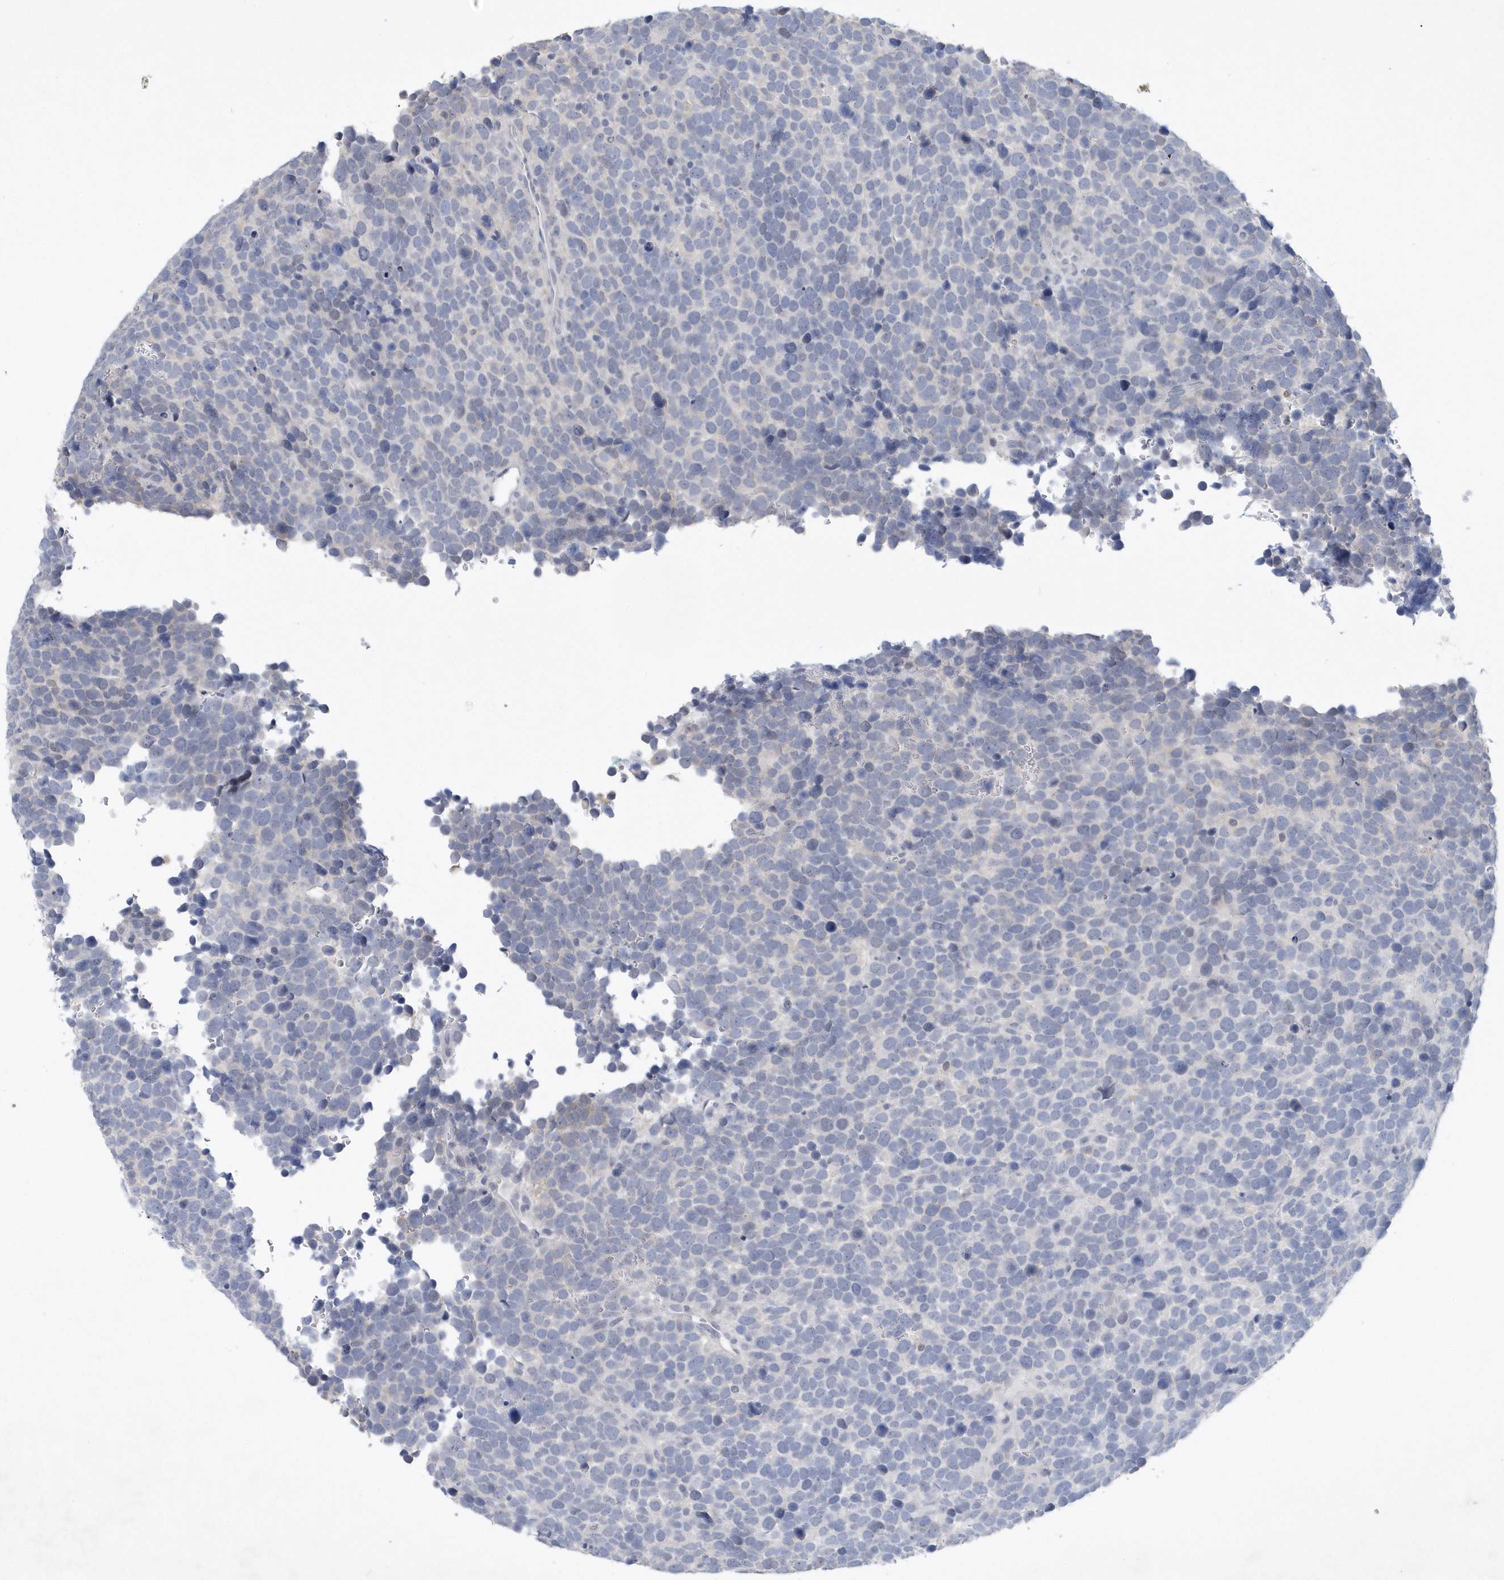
{"staining": {"intensity": "negative", "quantity": "none", "location": "none"}, "tissue": "urothelial cancer", "cell_type": "Tumor cells", "image_type": "cancer", "snomed": [{"axis": "morphology", "description": "Urothelial carcinoma, High grade"}, {"axis": "topography", "description": "Urinary bladder"}], "caption": "This micrograph is of urothelial carcinoma (high-grade) stained with immunohistochemistry (IHC) to label a protein in brown with the nuclei are counter-stained blue. There is no positivity in tumor cells. (Stains: DAB immunohistochemistry (IHC) with hematoxylin counter stain, Microscopy: brightfield microscopy at high magnification).", "gene": "SRGAP3", "patient": {"sex": "female", "age": 82}}